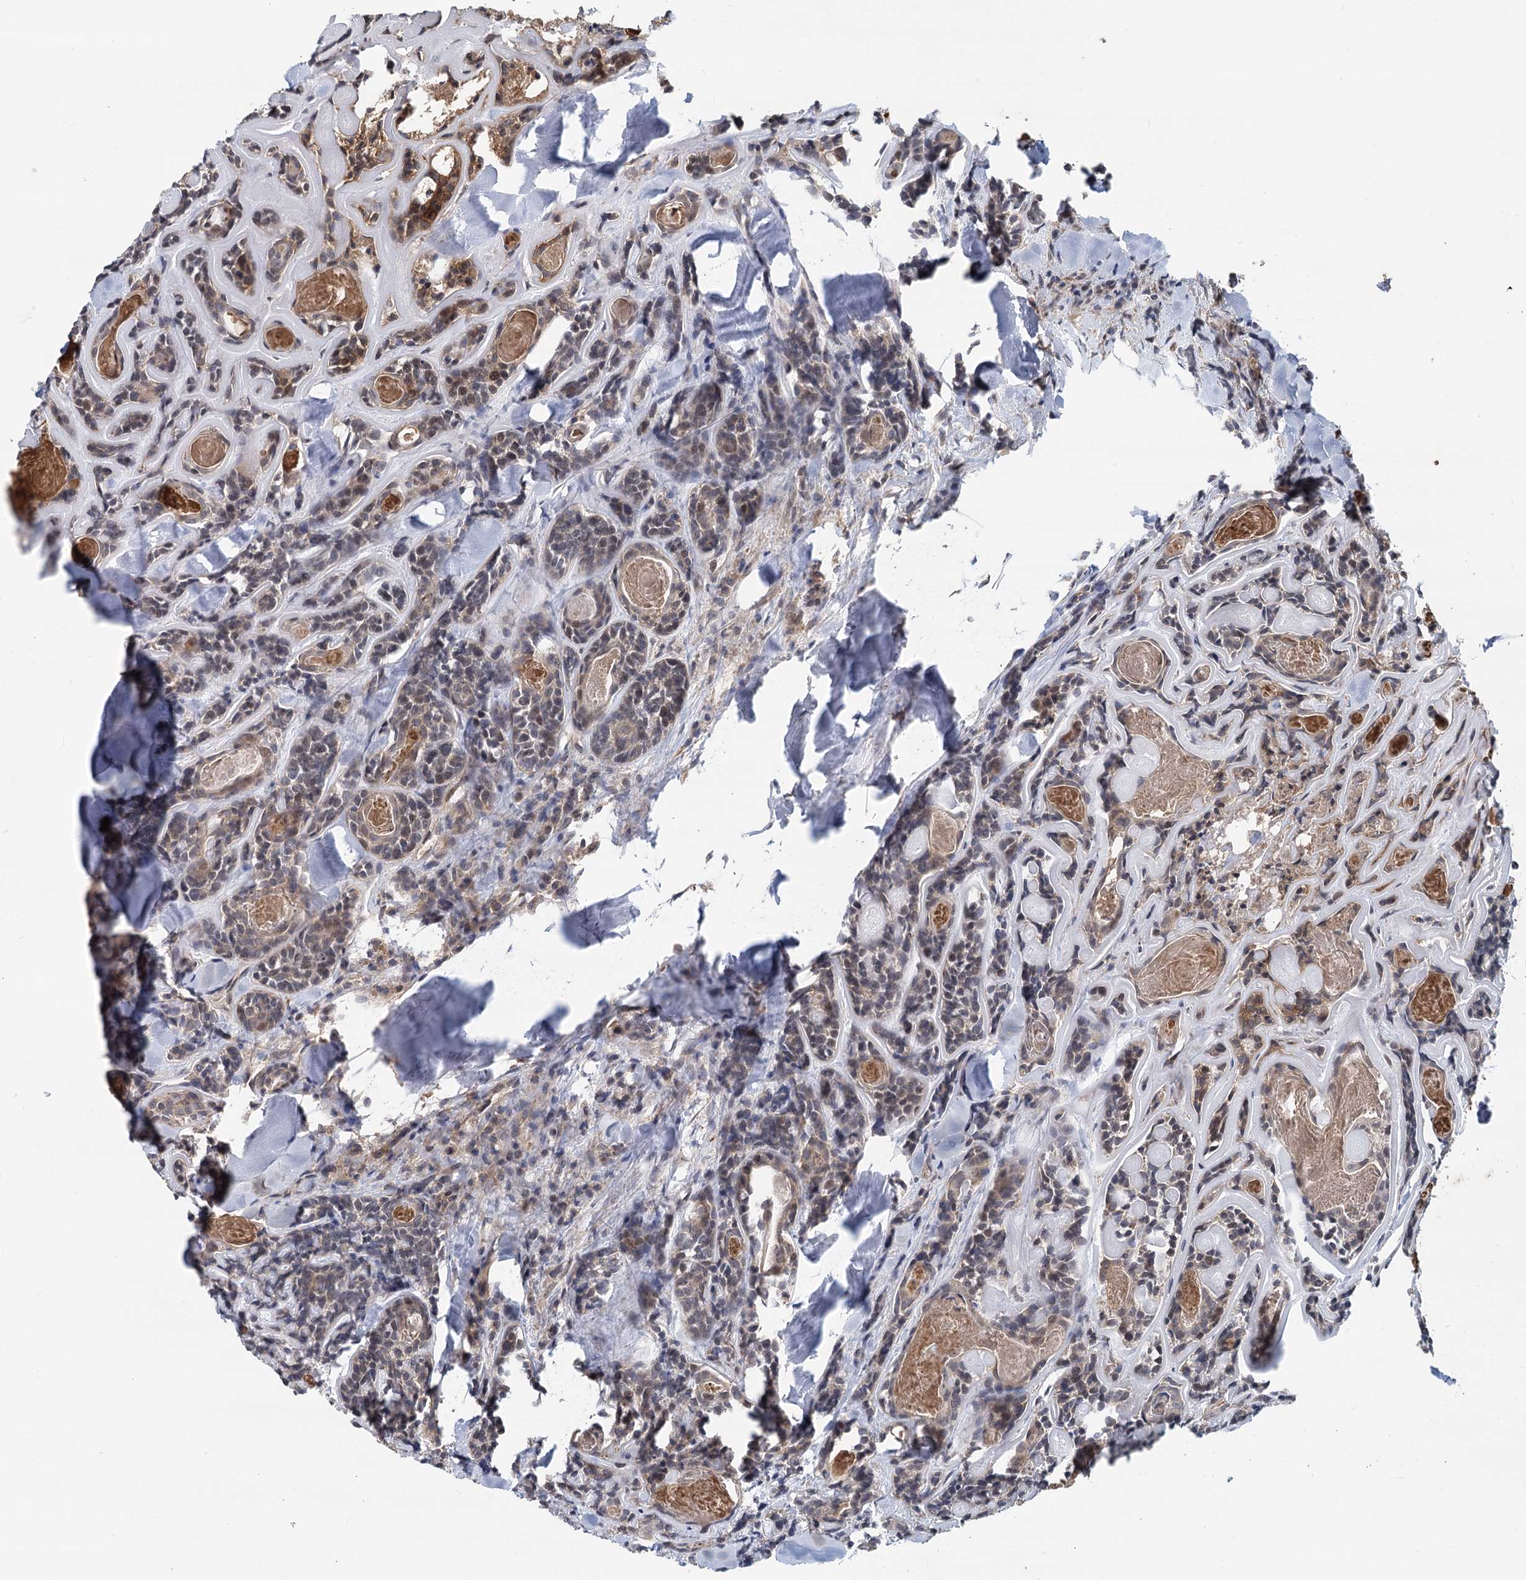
{"staining": {"intensity": "weak", "quantity": "<25%", "location": "nuclear"}, "tissue": "head and neck cancer", "cell_type": "Tumor cells", "image_type": "cancer", "snomed": [{"axis": "morphology", "description": "Adenocarcinoma, NOS"}, {"axis": "topography", "description": "Salivary gland"}, {"axis": "topography", "description": "Head-Neck"}], "caption": "Immunohistochemical staining of human adenocarcinoma (head and neck) reveals no significant staining in tumor cells. (Stains: DAB (3,3'-diaminobenzidine) immunohistochemistry with hematoxylin counter stain, Microscopy: brightfield microscopy at high magnification).", "gene": "RNF111", "patient": {"sex": "female", "age": 63}}